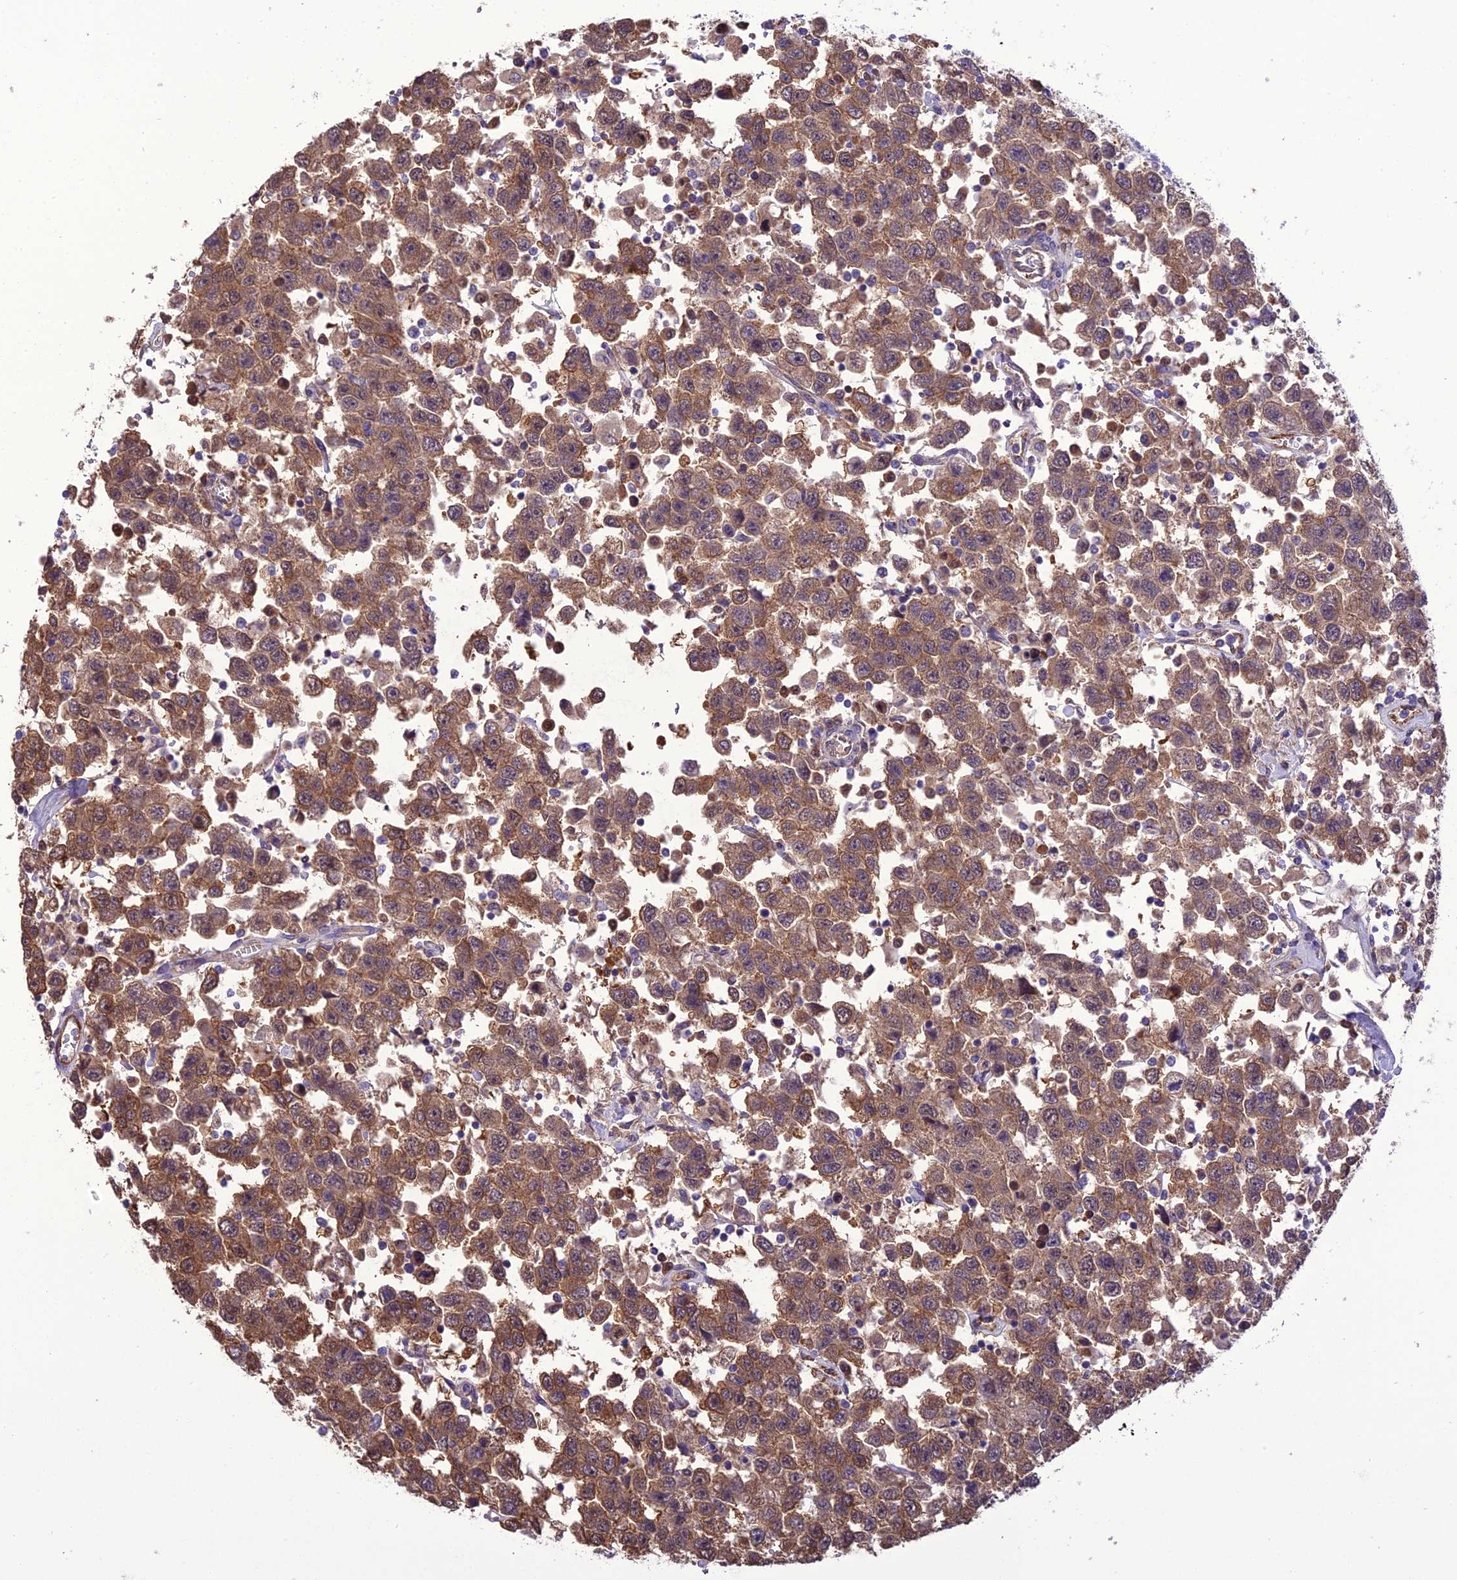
{"staining": {"intensity": "moderate", "quantity": ">75%", "location": "cytoplasmic/membranous"}, "tissue": "testis cancer", "cell_type": "Tumor cells", "image_type": "cancer", "snomed": [{"axis": "morphology", "description": "Seminoma, NOS"}, {"axis": "topography", "description": "Testis"}], "caption": "Human seminoma (testis) stained for a protein (brown) displays moderate cytoplasmic/membranous positive staining in about >75% of tumor cells.", "gene": "BORCS6", "patient": {"sex": "male", "age": 41}}